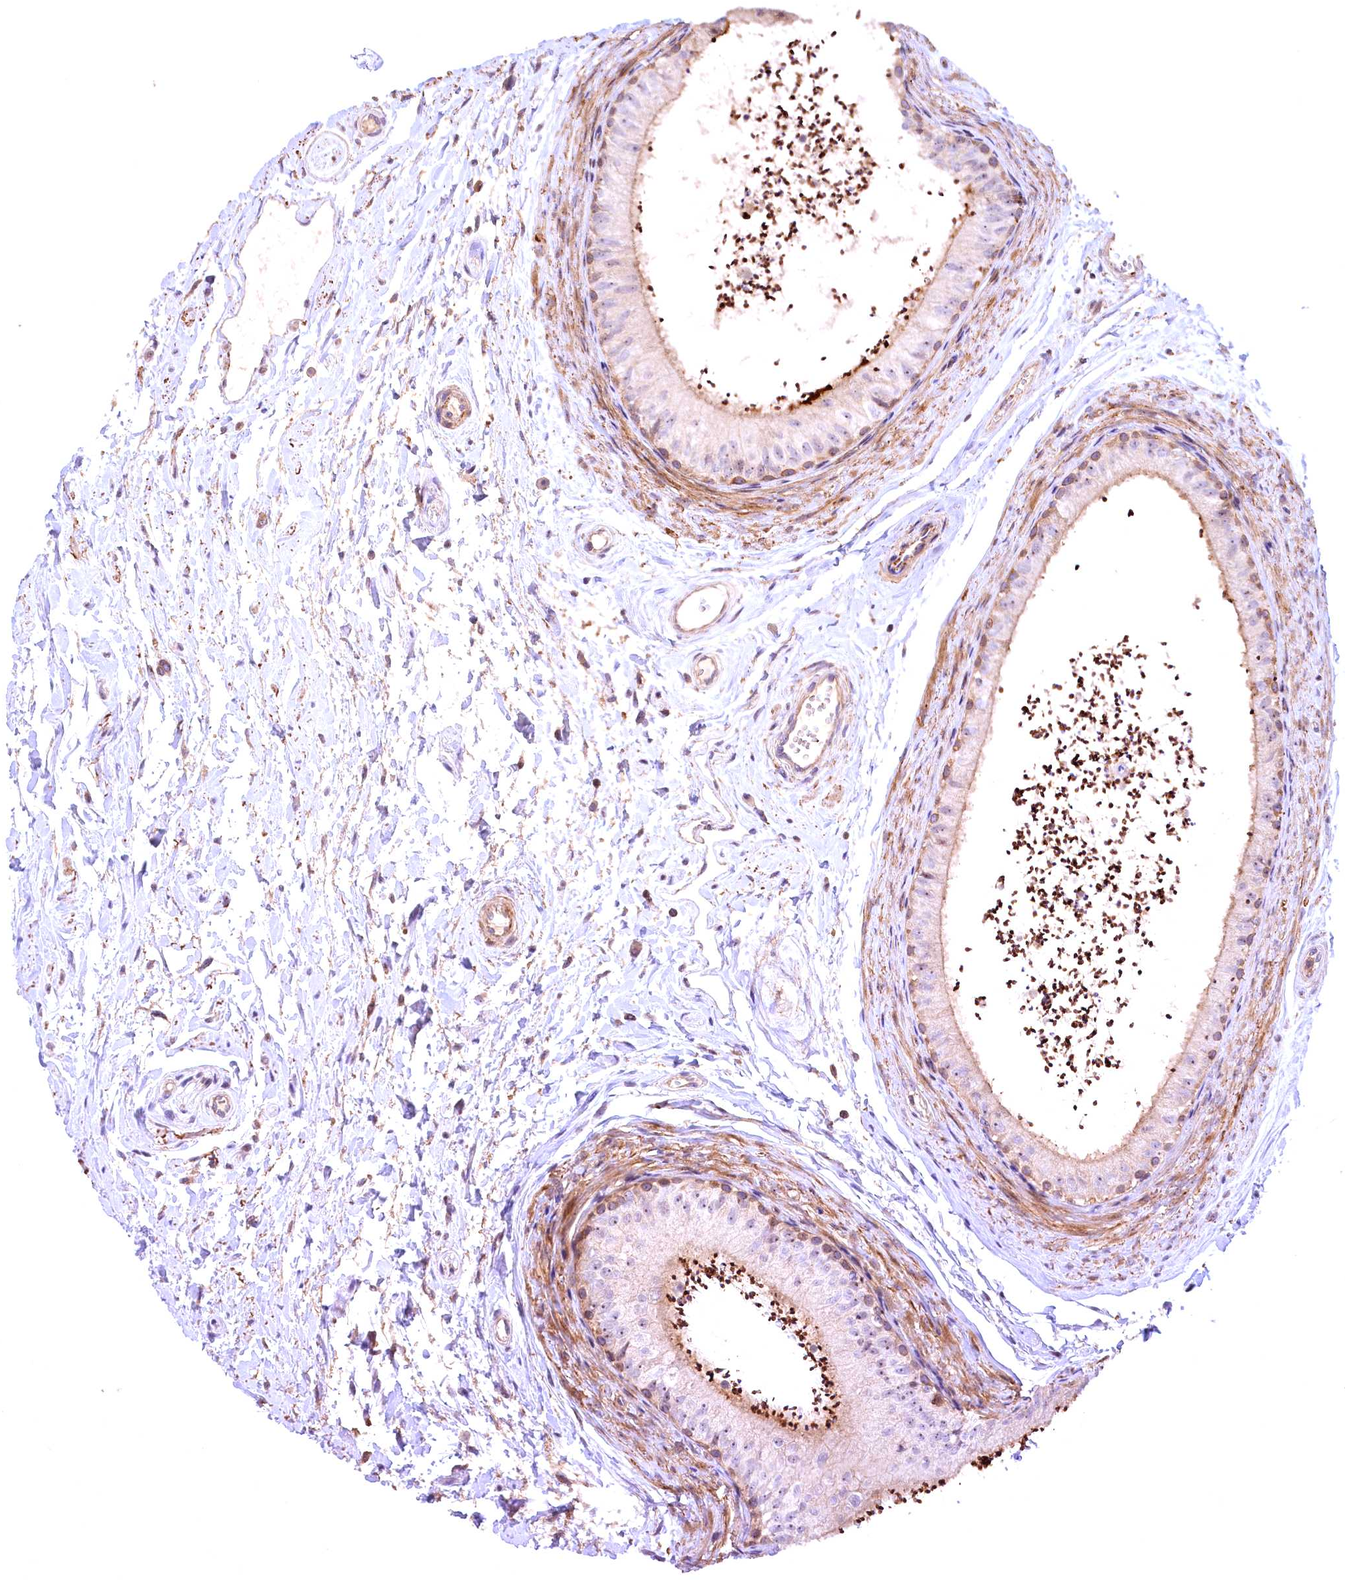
{"staining": {"intensity": "moderate", "quantity": "25%-75%", "location": "cytoplasmic/membranous,nuclear"}, "tissue": "epididymis", "cell_type": "Glandular cells", "image_type": "normal", "snomed": [{"axis": "morphology", "description": "Normal tissue, NOS"}, {"axis": "topography", "description": "Epididymis"}], "caption": "Glandular cells show medium levels of moderate cytoplasmic/membranous,nuclear positivity in approximately 25%-75% of cells in normal human epididymis. (DAB = brown stain, brightfield microscopy at high magnification).", "gene": "FUZ", "patient": {"sex": "male", "age": 56}}